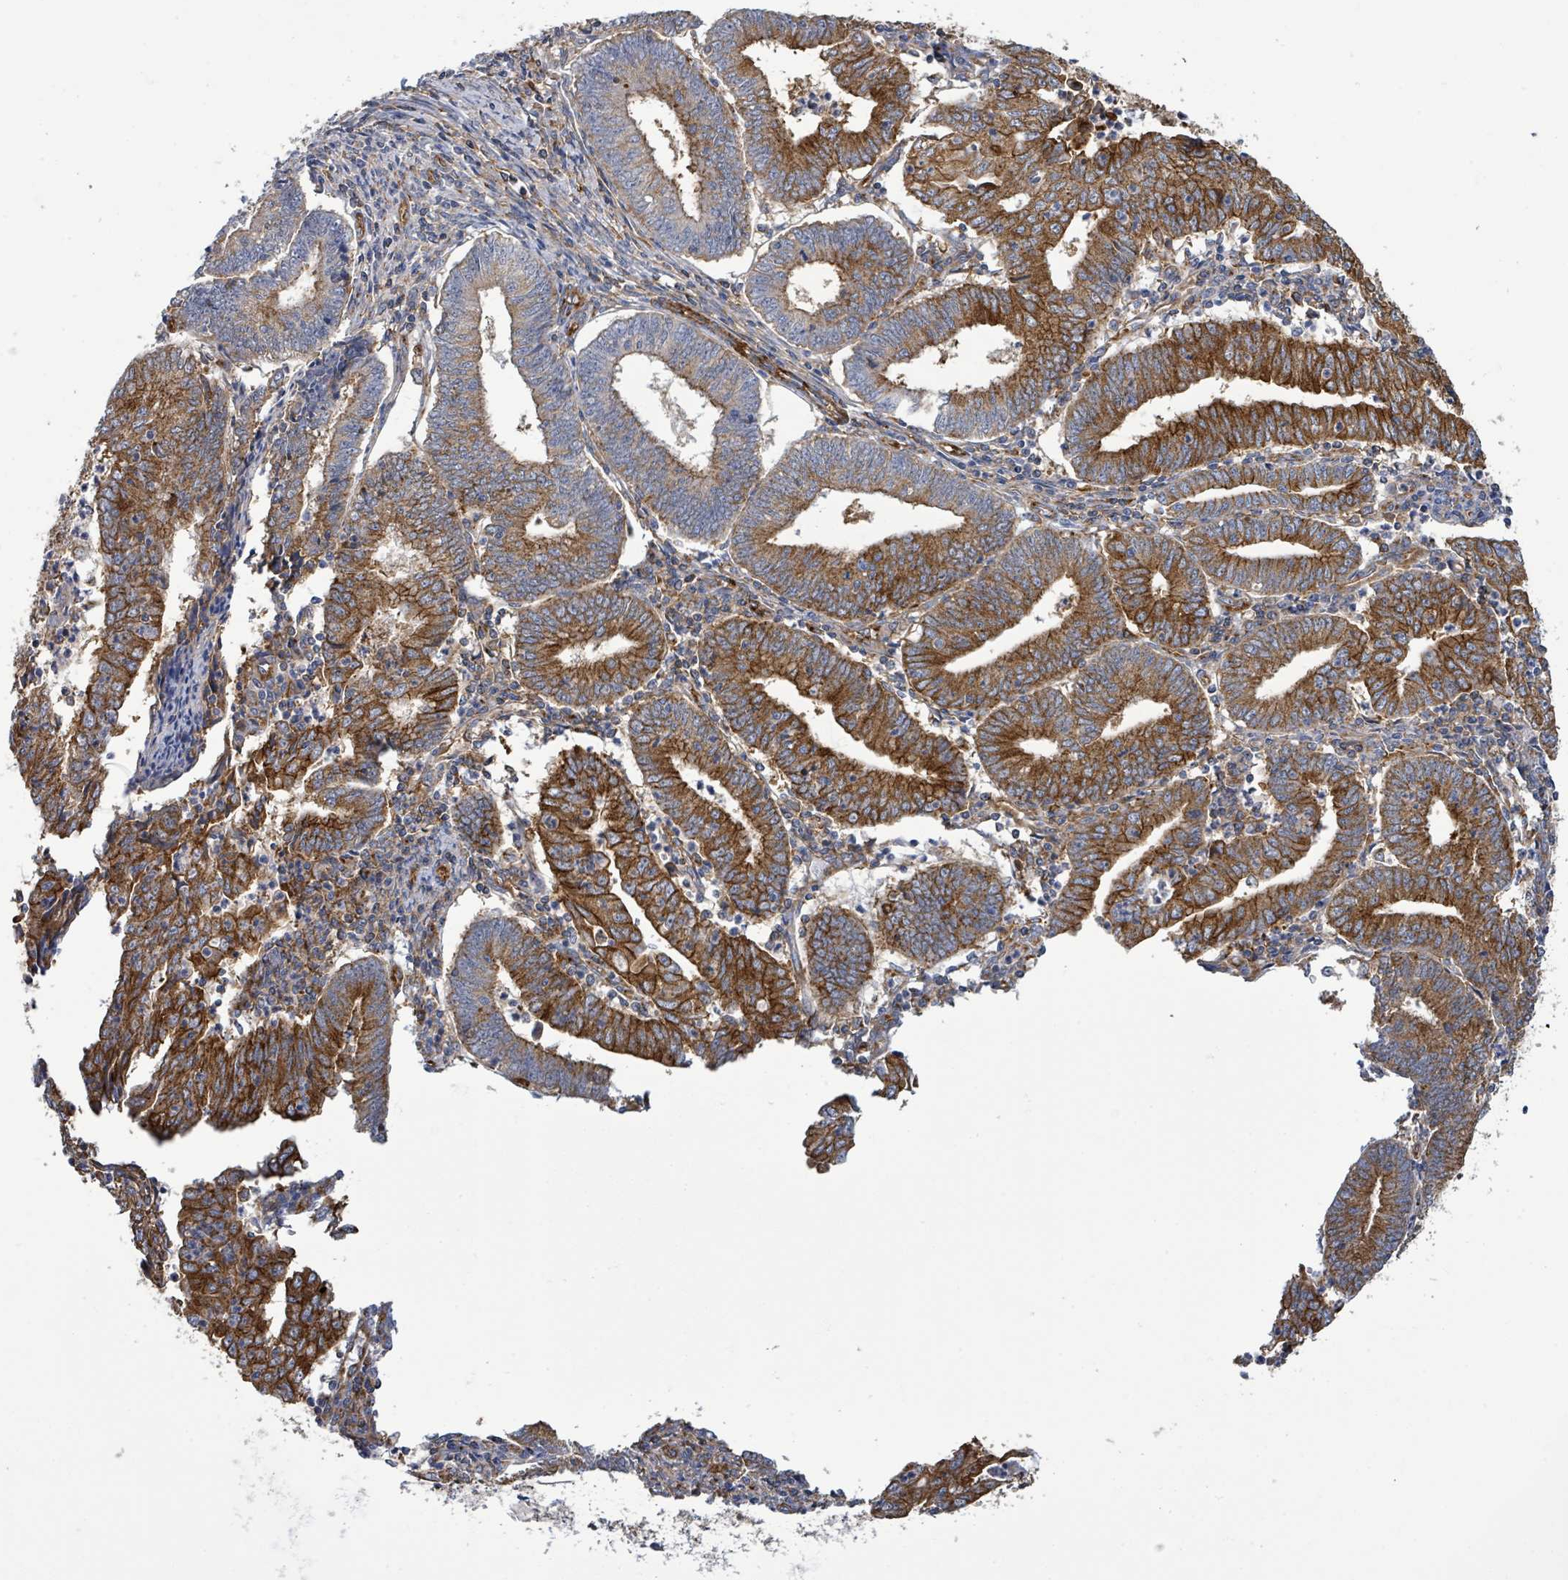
{"staining": {"intensity": "strong", "quantity": "25%-75%", "location": "cytoplasmic/membranous"}, "tissue": "endometrial cancer", "cell_type": "Tumor cells", "image_type": "cancer", "snomed": [{"axis": "morphology", "description": "Adenocarcinoma, NOS"}, {"axis": "topography", "description": "Endometrium"}], "caption": "Immunohistochemical staining of human endometrial cancer displays strong cytoplasmic/membranous protein expression in approximately 25%-75% of tumor cells.", "gene": "EGFL7", "patient": {"sex": "female", "age": 60}}